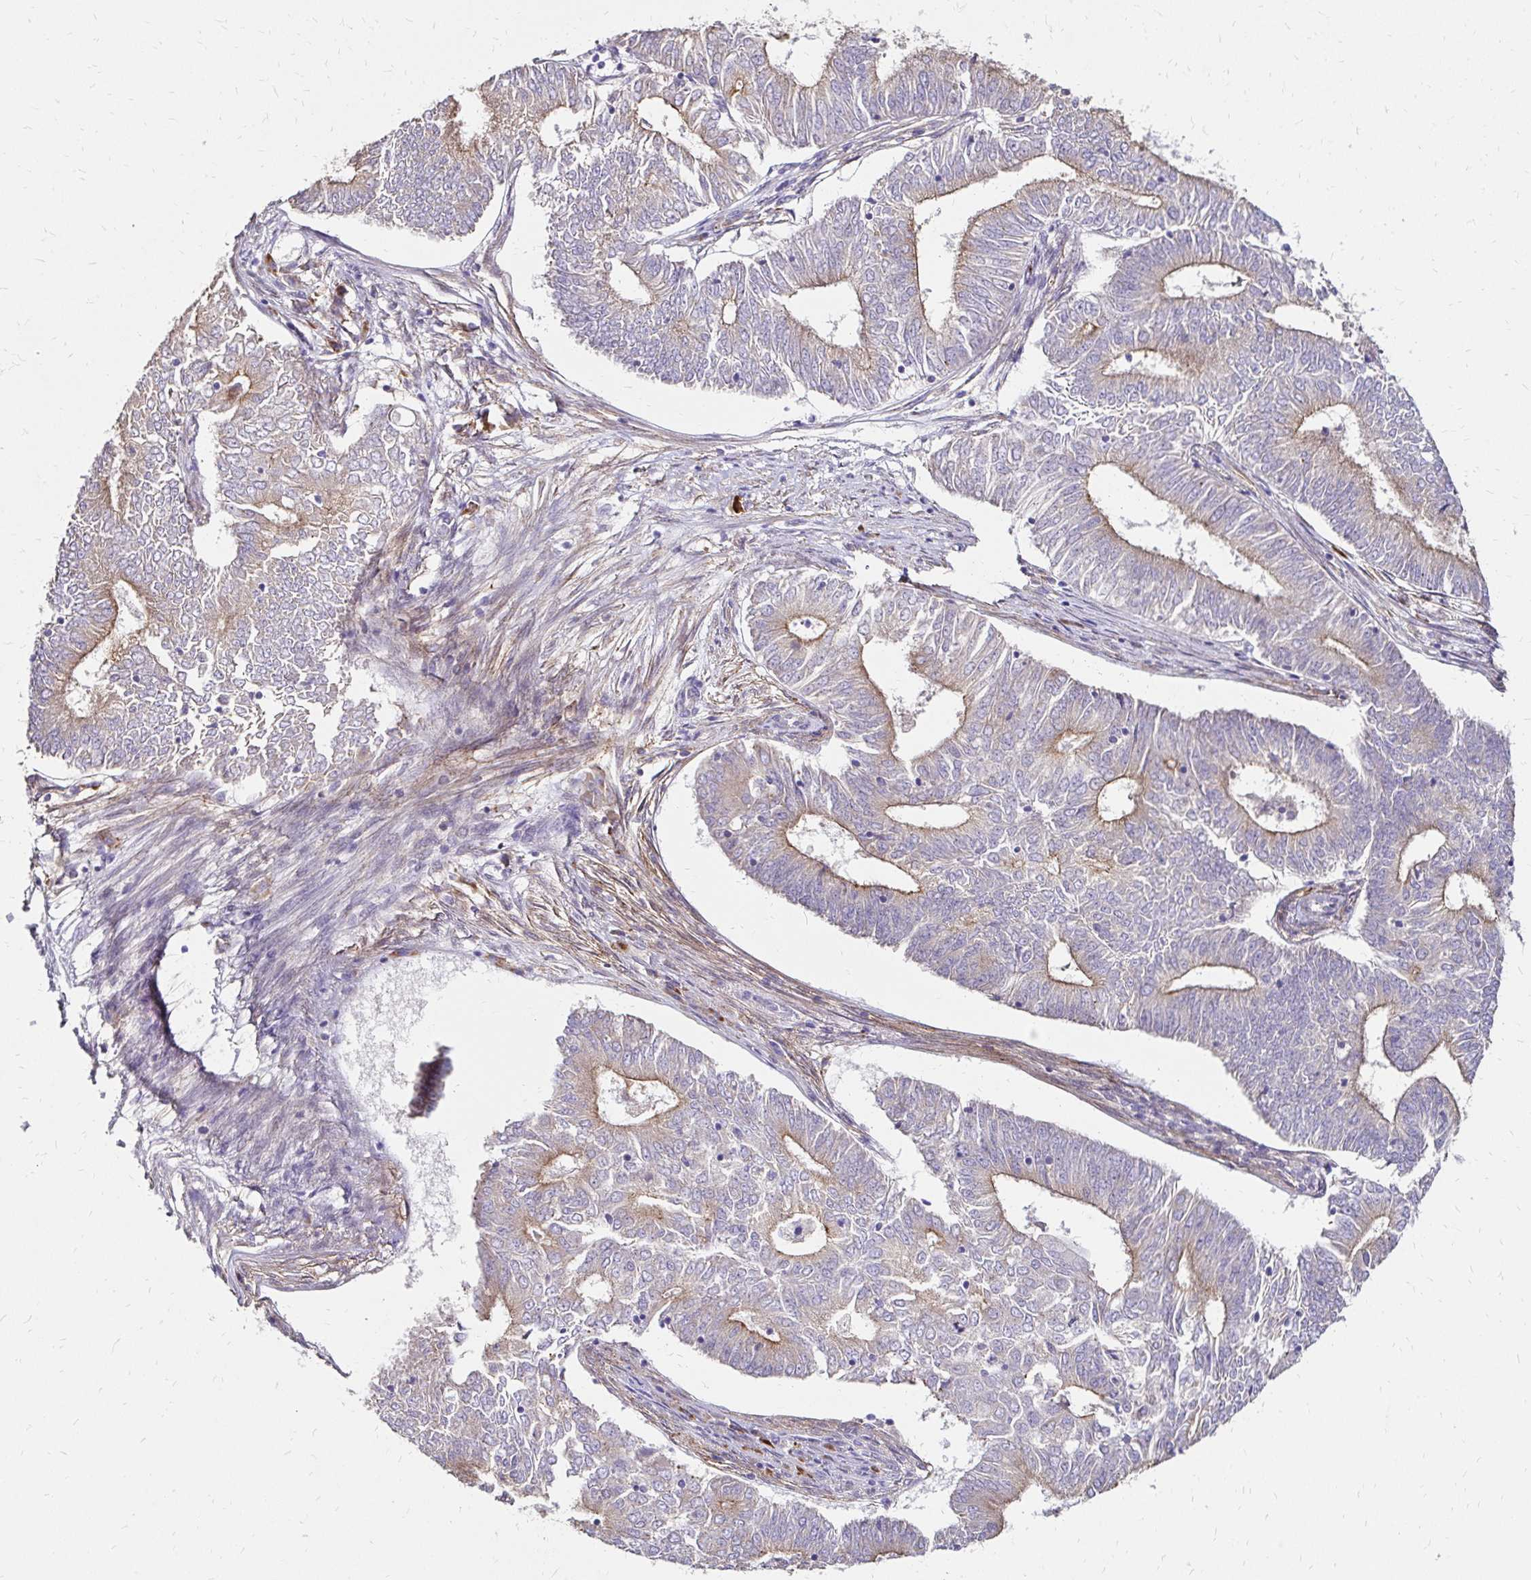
{"staining": {"intensity": "moderate", "quantity": "25%-75%", "location": "cytoplasmic/membranous"}, "tissue": "endometrial cancer", "cell_type": "Tumor cells", "image_type": "cancer", "snomed": [{"axis": "morphology", "description": "Adenocarcinoma, NOS"}, {"axis": "topography", "description": "Endometrium"}], "caption": "Endometrial cancer (adenocarcinoma) stained with IHC shows moderate cytoplasmic/membranous positivity in about 25%-75% of tumor cells.", "gene": "PRIMA1", "patient": {"sex": "female", "age": 62}}